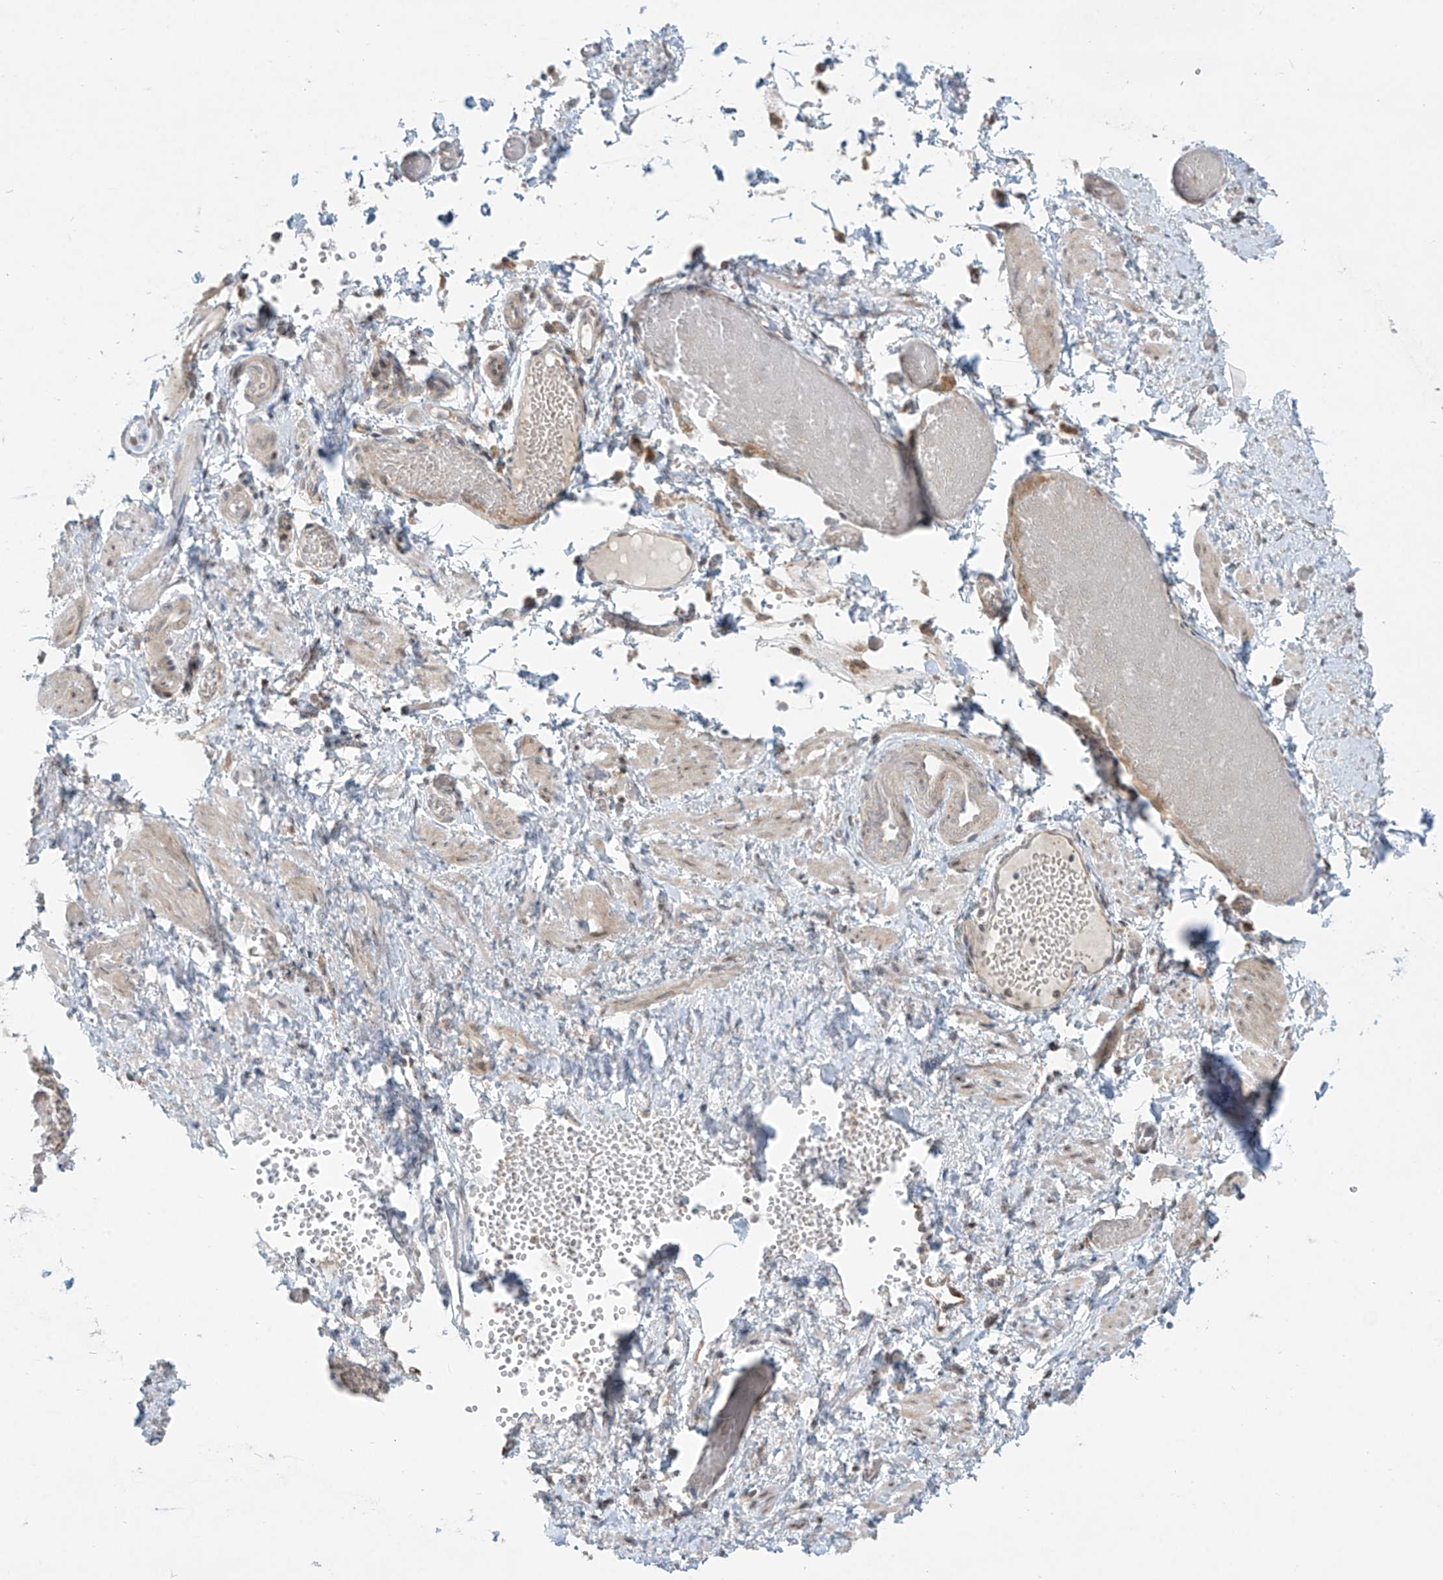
{"staining": {"intensity": "negative", "quantity": "none", "location": "none"}, "tissue": "adipose tissue", "cell_type": "Adipocytes", "image_type": "normal", "snomed": [{"axis": "morphology", "description": "Normal tissue, NOS"}, {"axis": "topography", "description": "Smooth muscle"}, {"axis": "topography", "description": "Peripheral nerve tissue"}], "caption": "Micrograph shows no significant protein expression in adipocytes of normal adipose tissue.", "gene": "PPAT", "patient": {"sex": "female", "age": 39}}